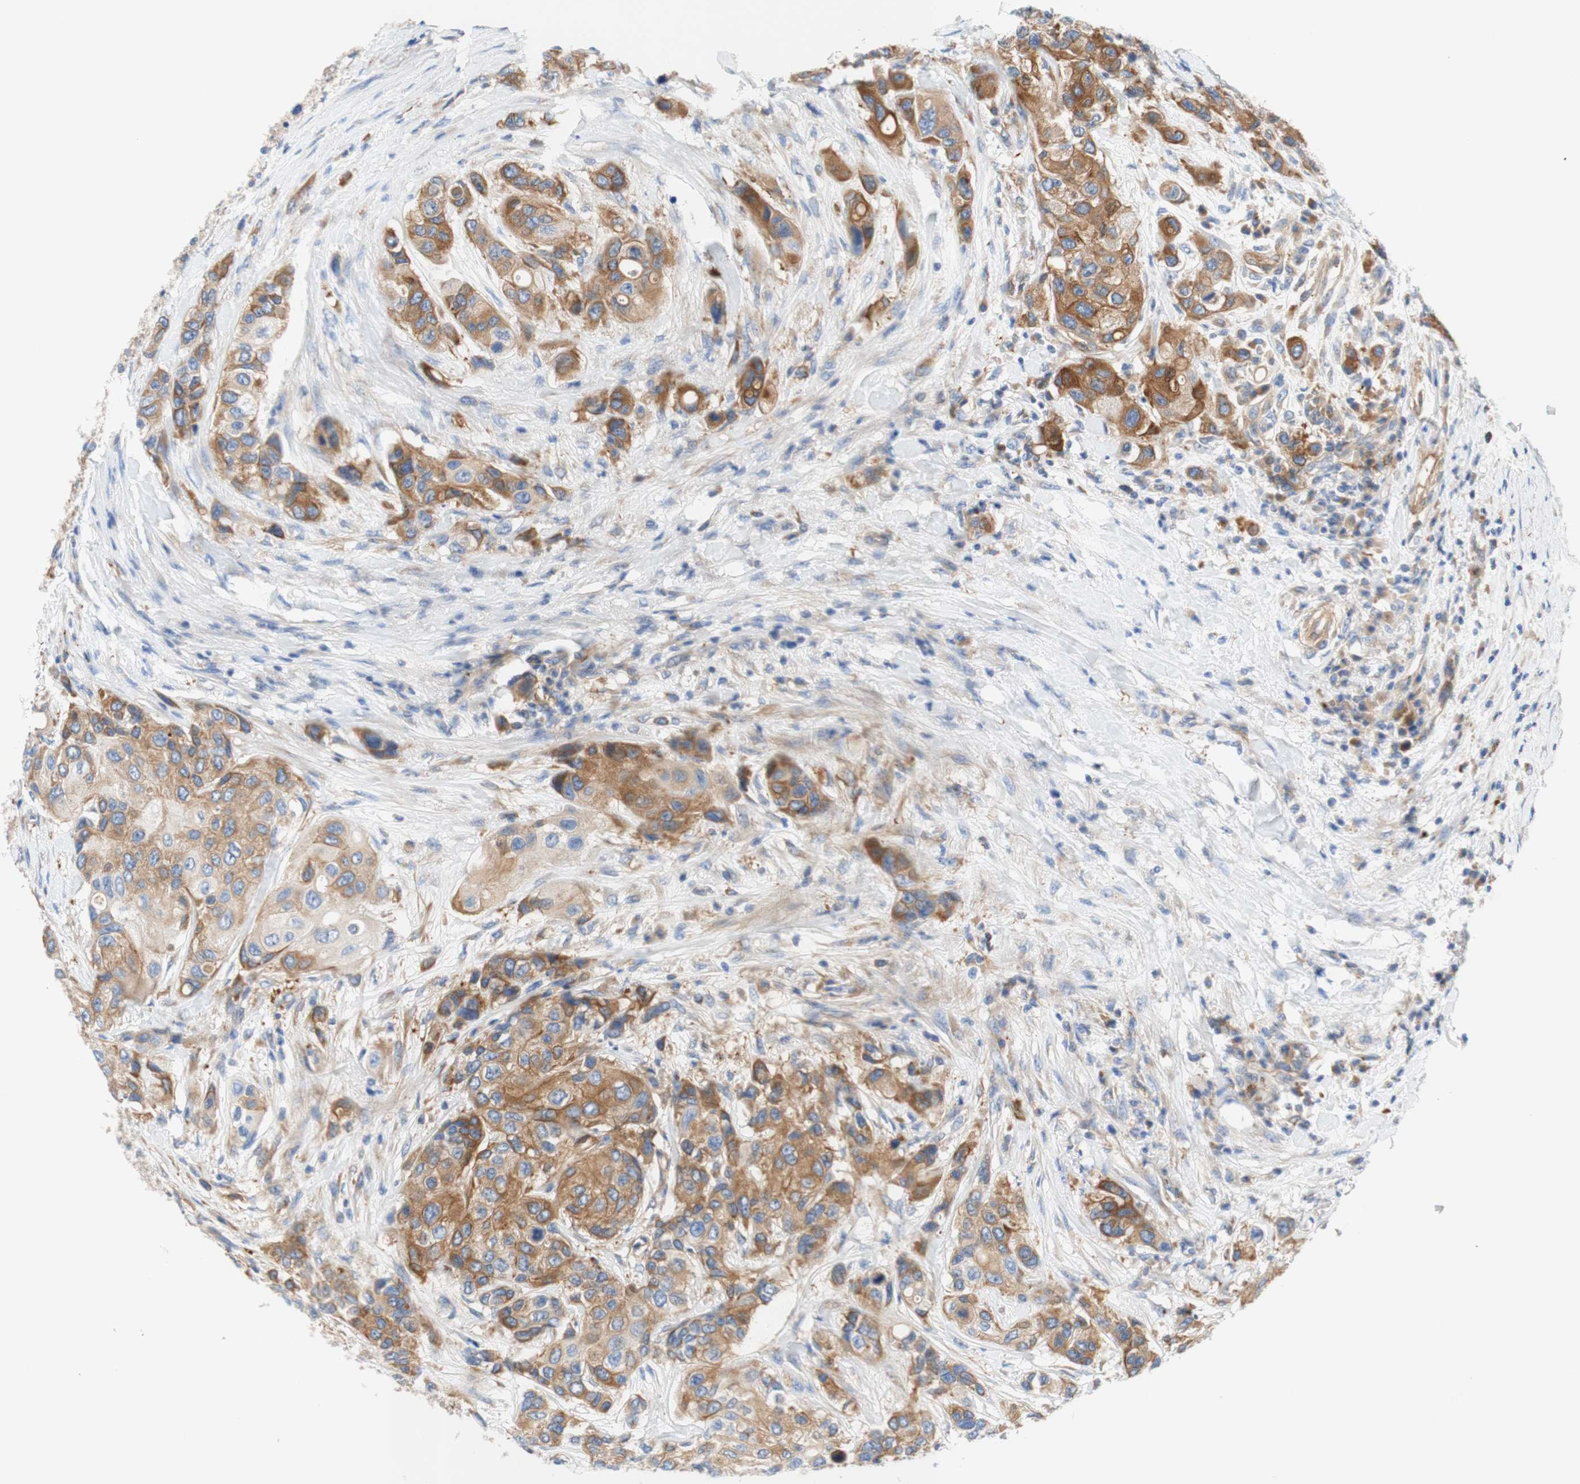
{"staining": {"intensity": "weak", "quantity": ">75%", "location": "cytoplasmic/membranous"}, "tissue": "urothelial cancer", "cell_type": "Tumor cells", "image_type": "cancer", "snomed": [{"axis": "morphology", "description": "Urothelial carcinoma, High grade"}, {"axis": "topography", "description": "Urinary bladder"}], "caption": "The photomicrograph shows staining of urothelial carcinoma (high-grade), revealing weak cytoplasmic/membranous protein expression (brown color) within tumor cells.", "gene": "STOM", "patient": {"sex": "female", "age": 56}}